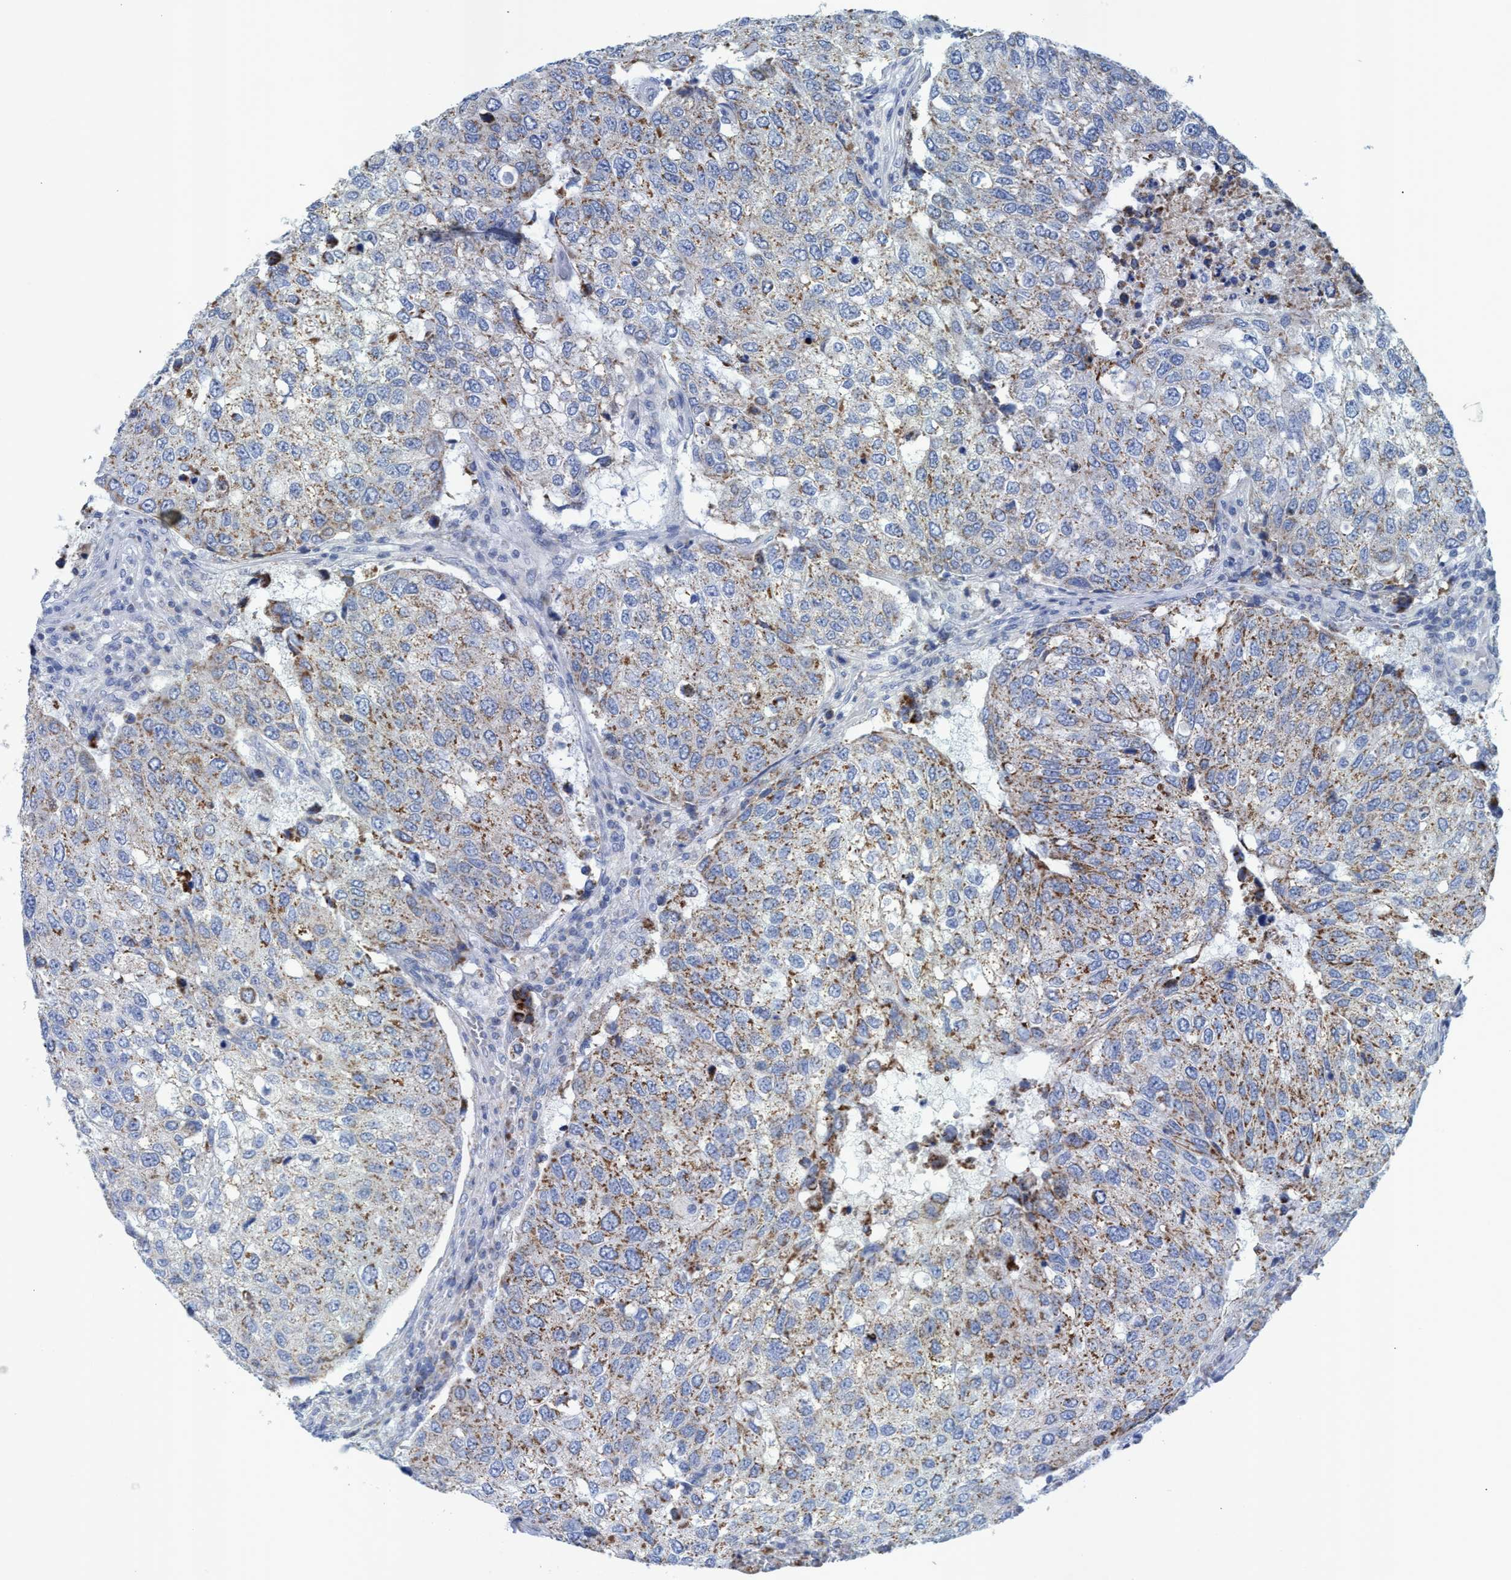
{"staining": {"intensity": "moderate", "quantity": ">75%", "location": "cytoplasmic/membranous"}, "tissue": "urothelial cancer", "cell_type": "Tumor cells", "image_type": "cancer", "snomed": [{"axis": "morphology", "description": "Urothelial carcinoma, High grade"}, {"axis": "topography", "description": "Lymph node"}, {"axis": "topography", "description": "Urinary bladder"}], "caption": "This histopathology image exhibits IHC staining of human urothelial cancer, with medium moderate cytoplasmic/membranous expression in approximately >75% of tumor cells.", "gene": "GGA3", "patient": {"sex": "male", "age": 51}}